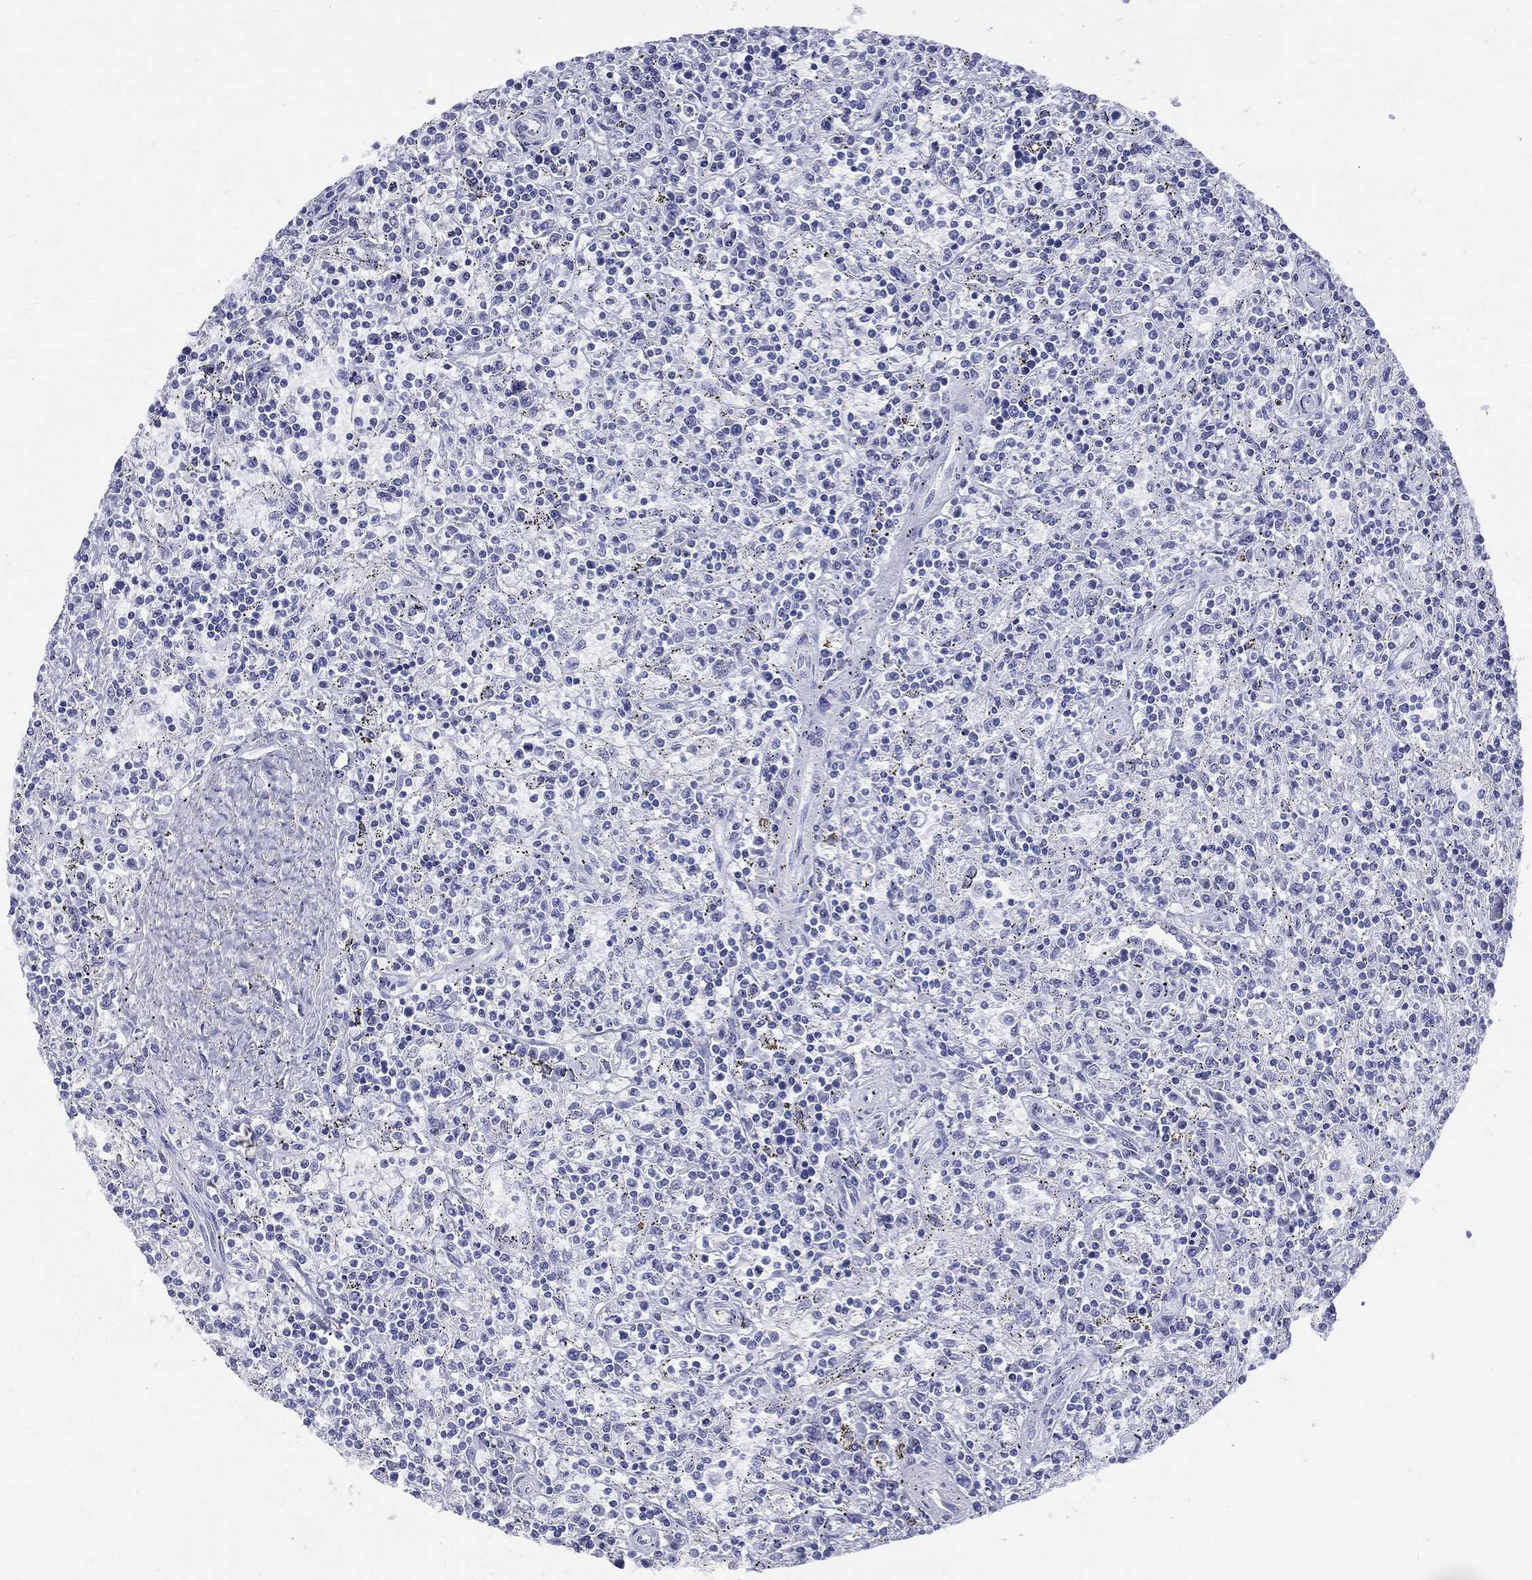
{"staining": {"intensity": "negative", "quantity": "none", "location": "none"}, "tissue": "lymphoma", "cell_type": "Tumor cells", "image_type": "cancer", "snomed": [{"axis": "morphology", "description": "Malignant lymphoma, non-Hodgkin's type, Low grade"}, {"axis": "topography", "description": "Spleen"}], "caption": "This image is of lymphoma stained with immunohistochemistry to label a protein in brown with the nuclei are counter-stained blue. There is no expression in tumor cells.", "gene": "ETNPPL", "patient": {"sex": "male", "age": 62}}